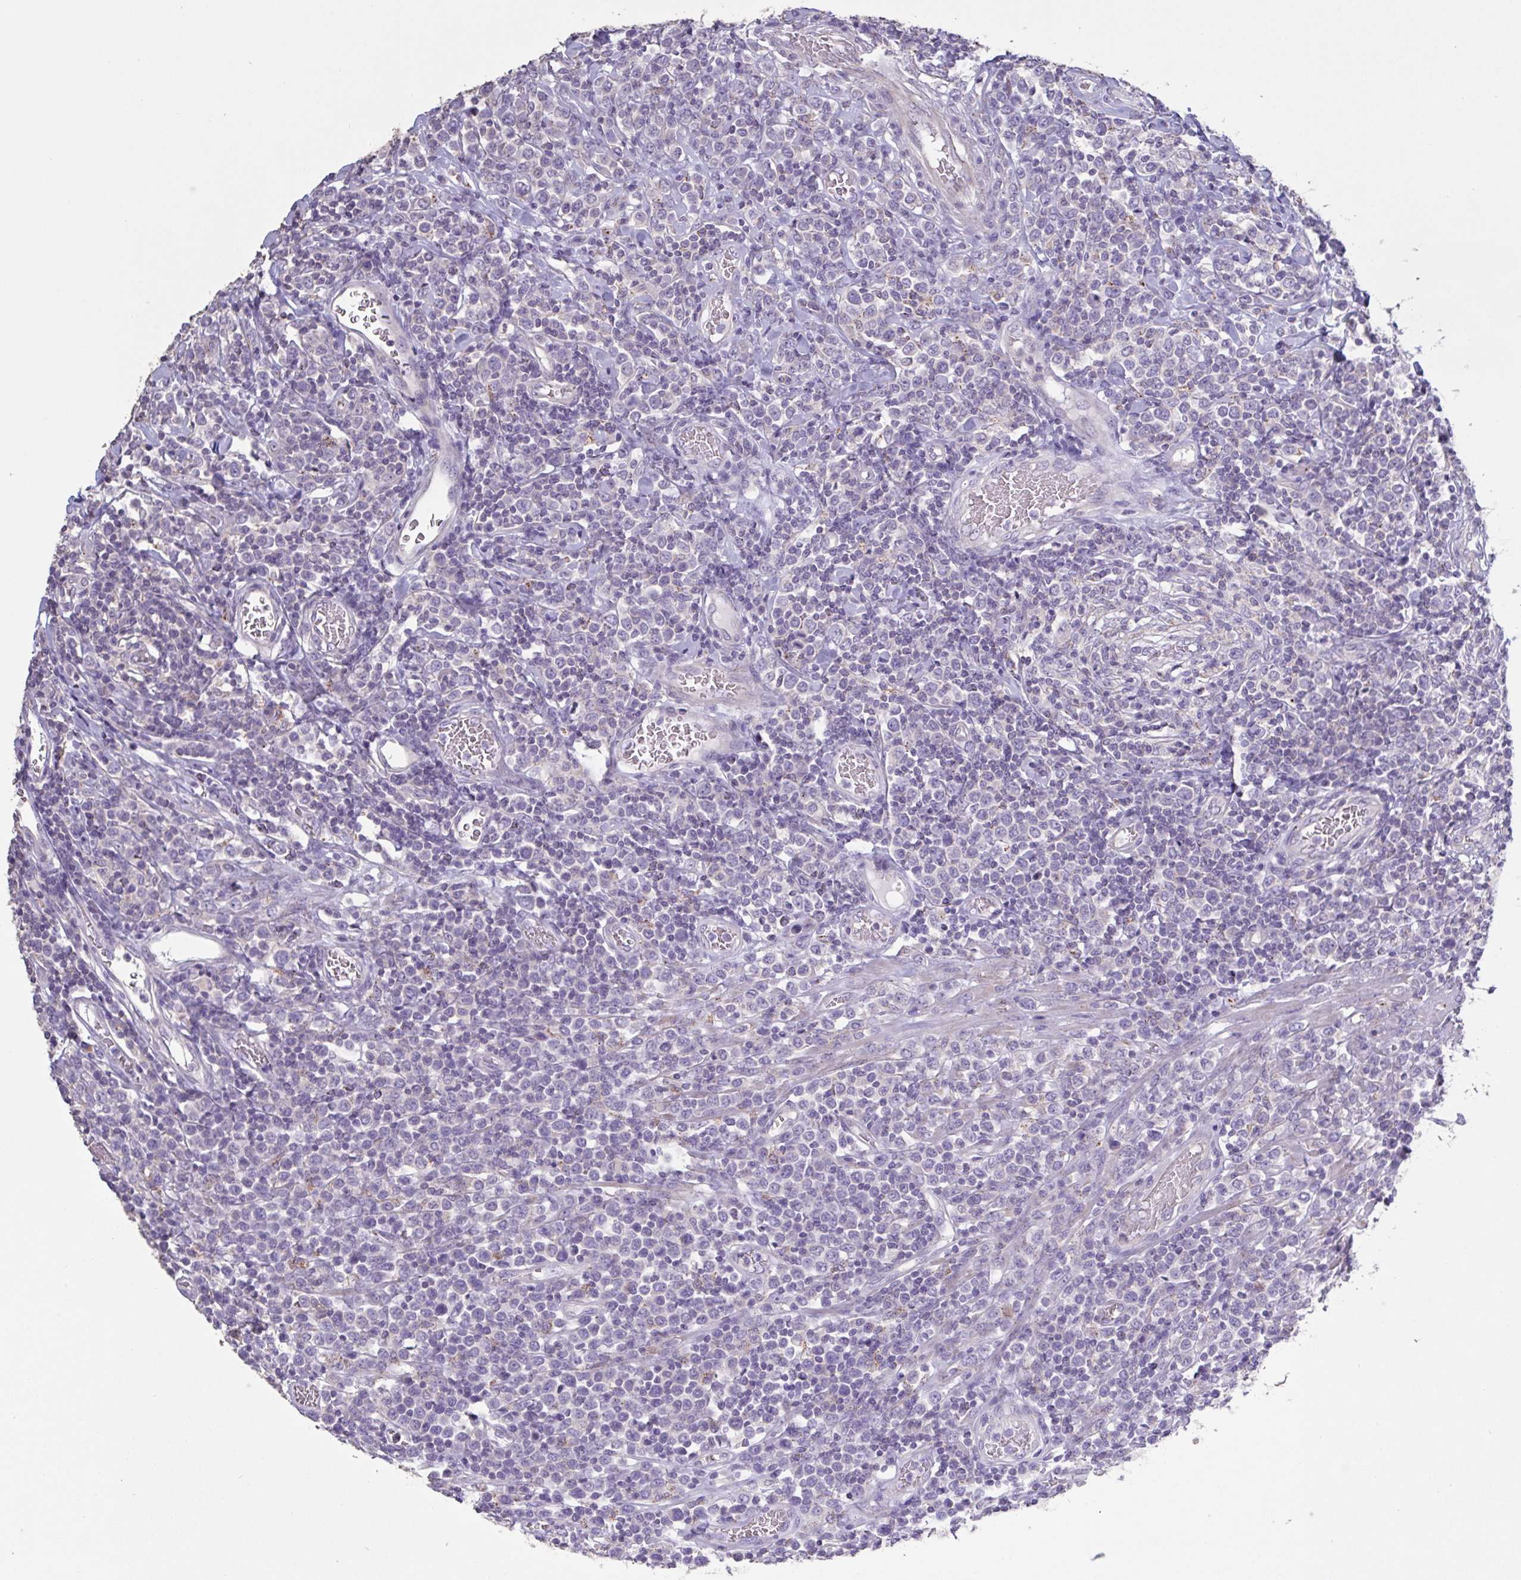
{"staining": {"intensity": "negative", "quantity": "none", "location": "none"}, "tissue": "lymphoma", "cell_type": "Tumor cells", "image_type": "cancer", "snomed": [{"axis": "morphology", "description": "Malignant lymphoma, non-Hodgkin's type, High grade"}, {"axis": "topography", "description": "Soft tissue"}], "caption": "Human malignant lymphoma, non-Hodgkin's type (high-grade) stained for a protein using immunohistochemistry (IHC) exhibits no staining in tumor cells.", "gene": "CHMP5", "patient": {"sex": "female", "age": 56}}